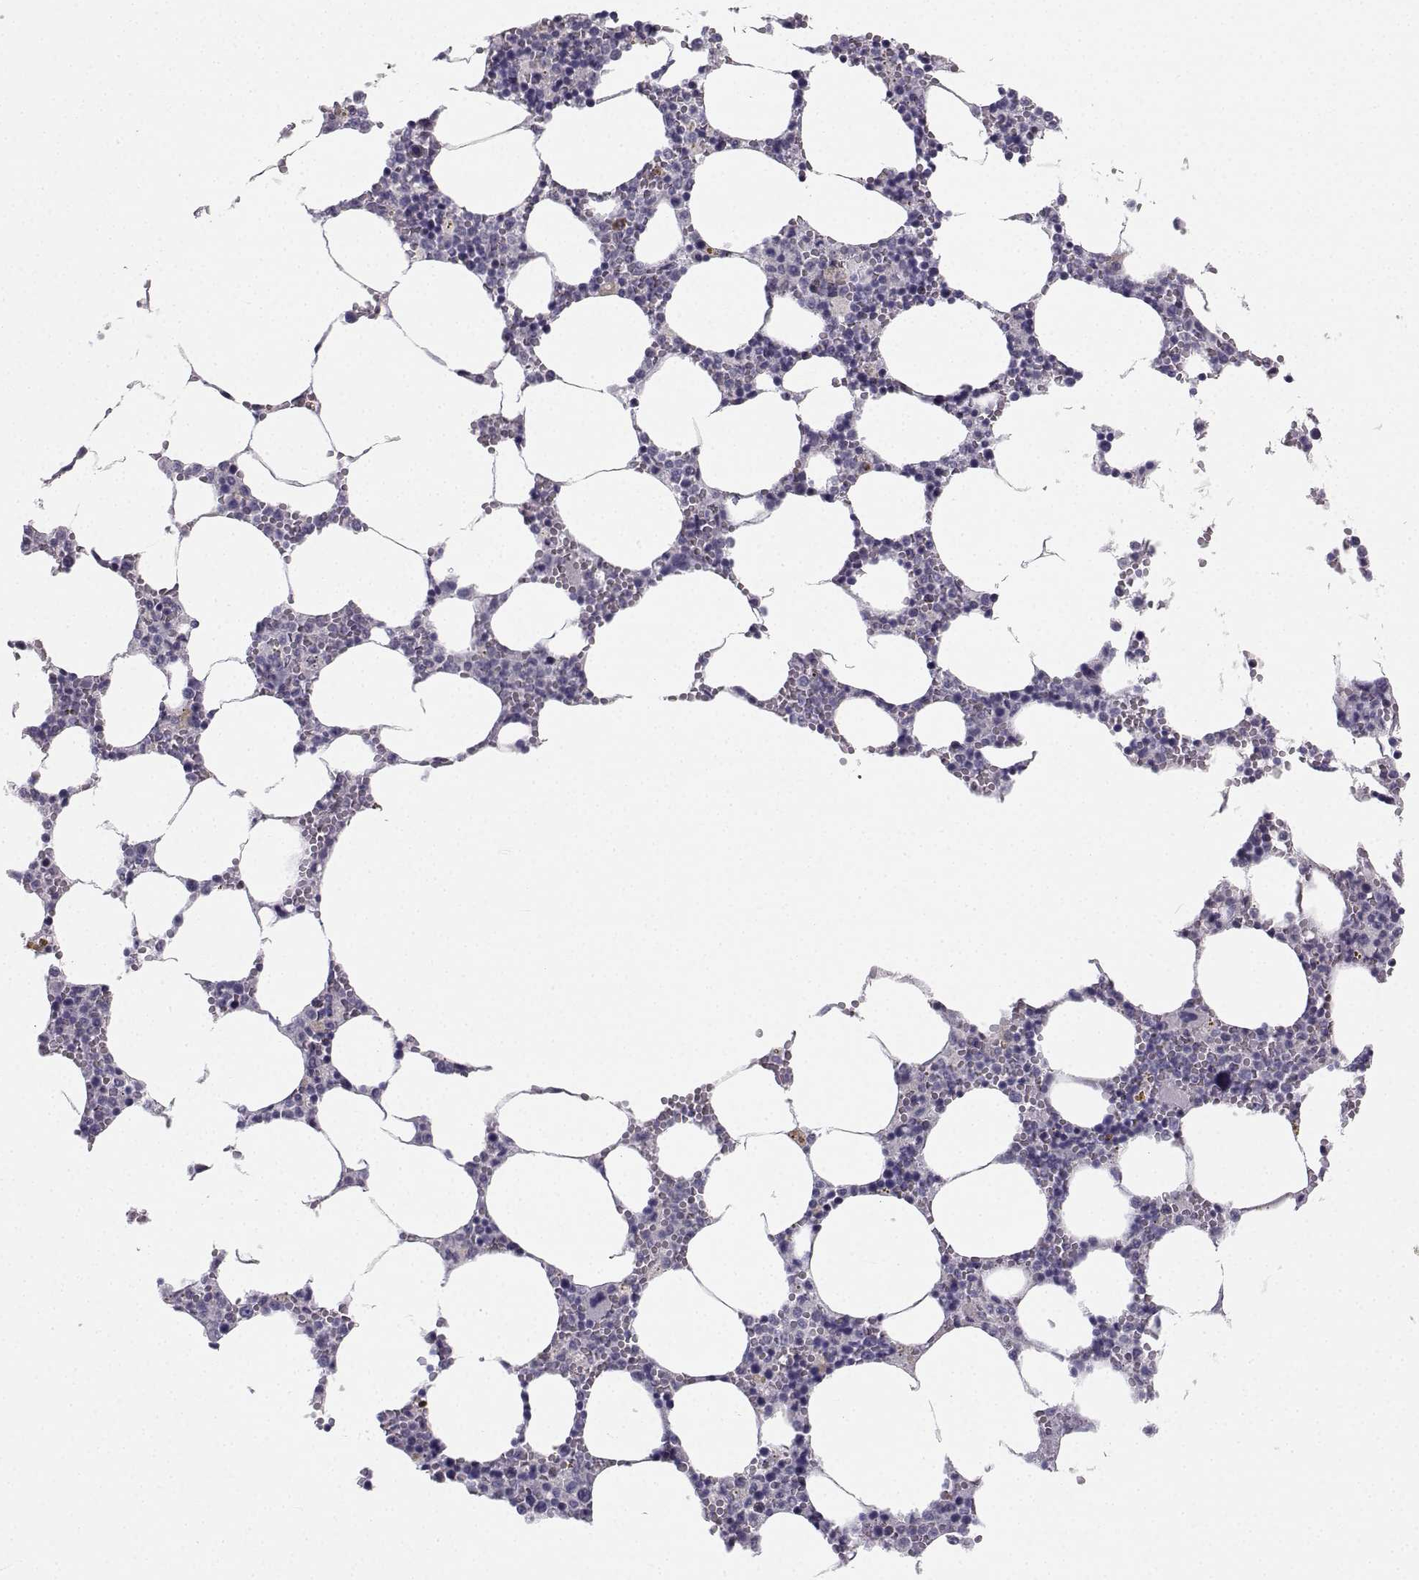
{"staining": {"intensity": "negative", "quantity": "none", "location": "none"}, "tissue": "bone marrow", "cell_type": "Hematopoietic cells", "image_type": "normal", "snomed": [{"axis": "morphology", "description": "Normal tissue, NOS"}, {"axis": "topography", "description": "Bone marrow"}], "caption": "Micrograph shows no significant protein staining in hematopoietic cells of benign bone marrow. The staining was performed using DAB to visualize the protein expression in brown, while the nuclei were stained in blue with hematoxylin (Magnification: 20x).", "gene": "SYCE1", "patient": {"sex": "female", "age": 64}}